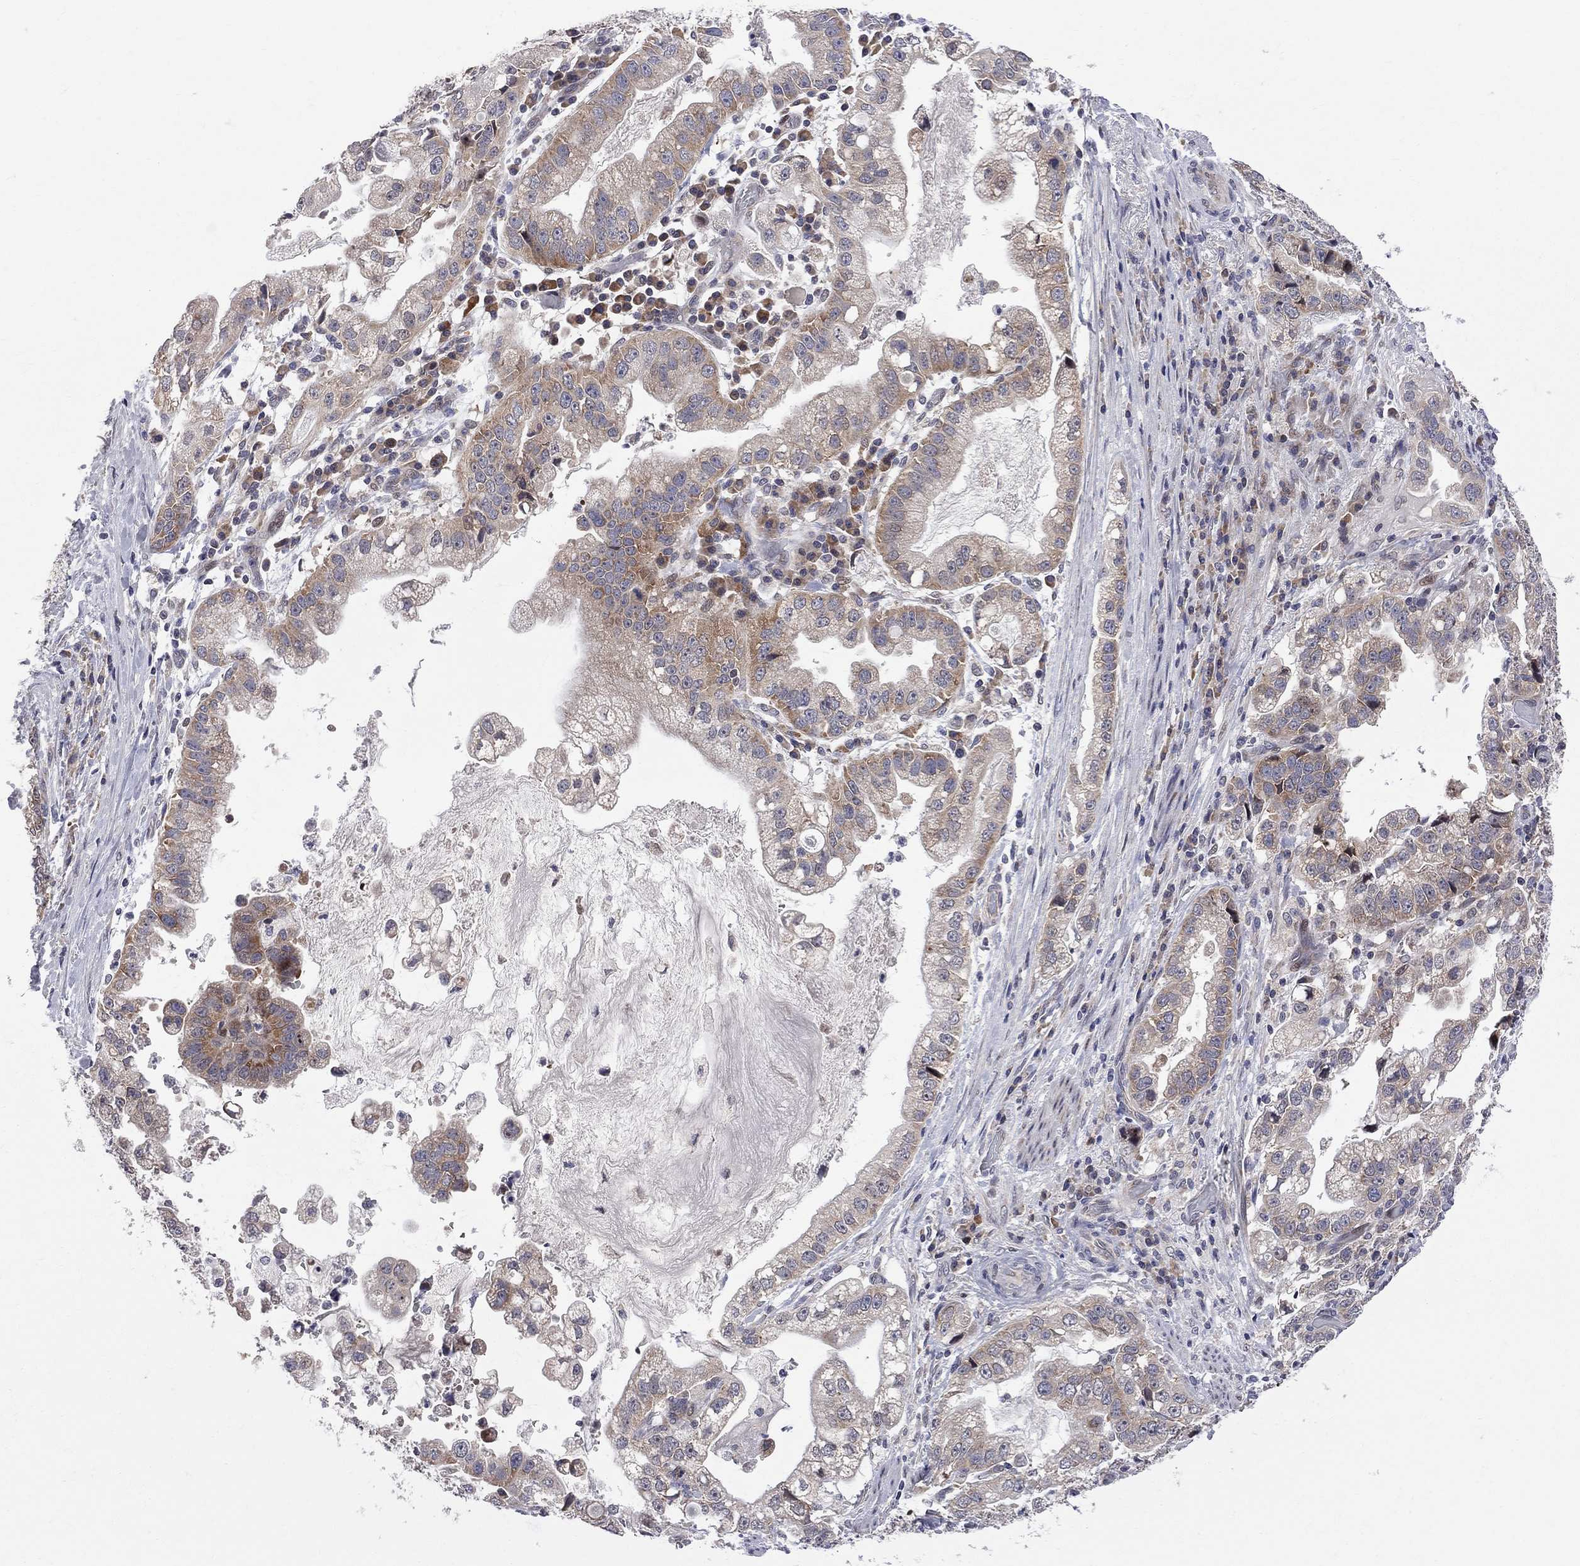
{"staining": {"intensity": "moderate", "quantity": ">75%", "location": "cytoplasmic/membranous"}, "tissue": "stomach cancer", "cell_type": "Tumor cells", "image_type": "cancer", "snomed": [{"axis": "morphology", "description": "Adenocarcinoma, NOS"}, {"axis": "topography", "description": "Stomach"}], "caption": "Protein staining of adenocarcinoma (stomach) tissue reveals moderate cytoplasmic/membranous expression in about >75% of tumor cells.", "gene": "CNOT11", "patient": {"sex": "male", "age": 59}}